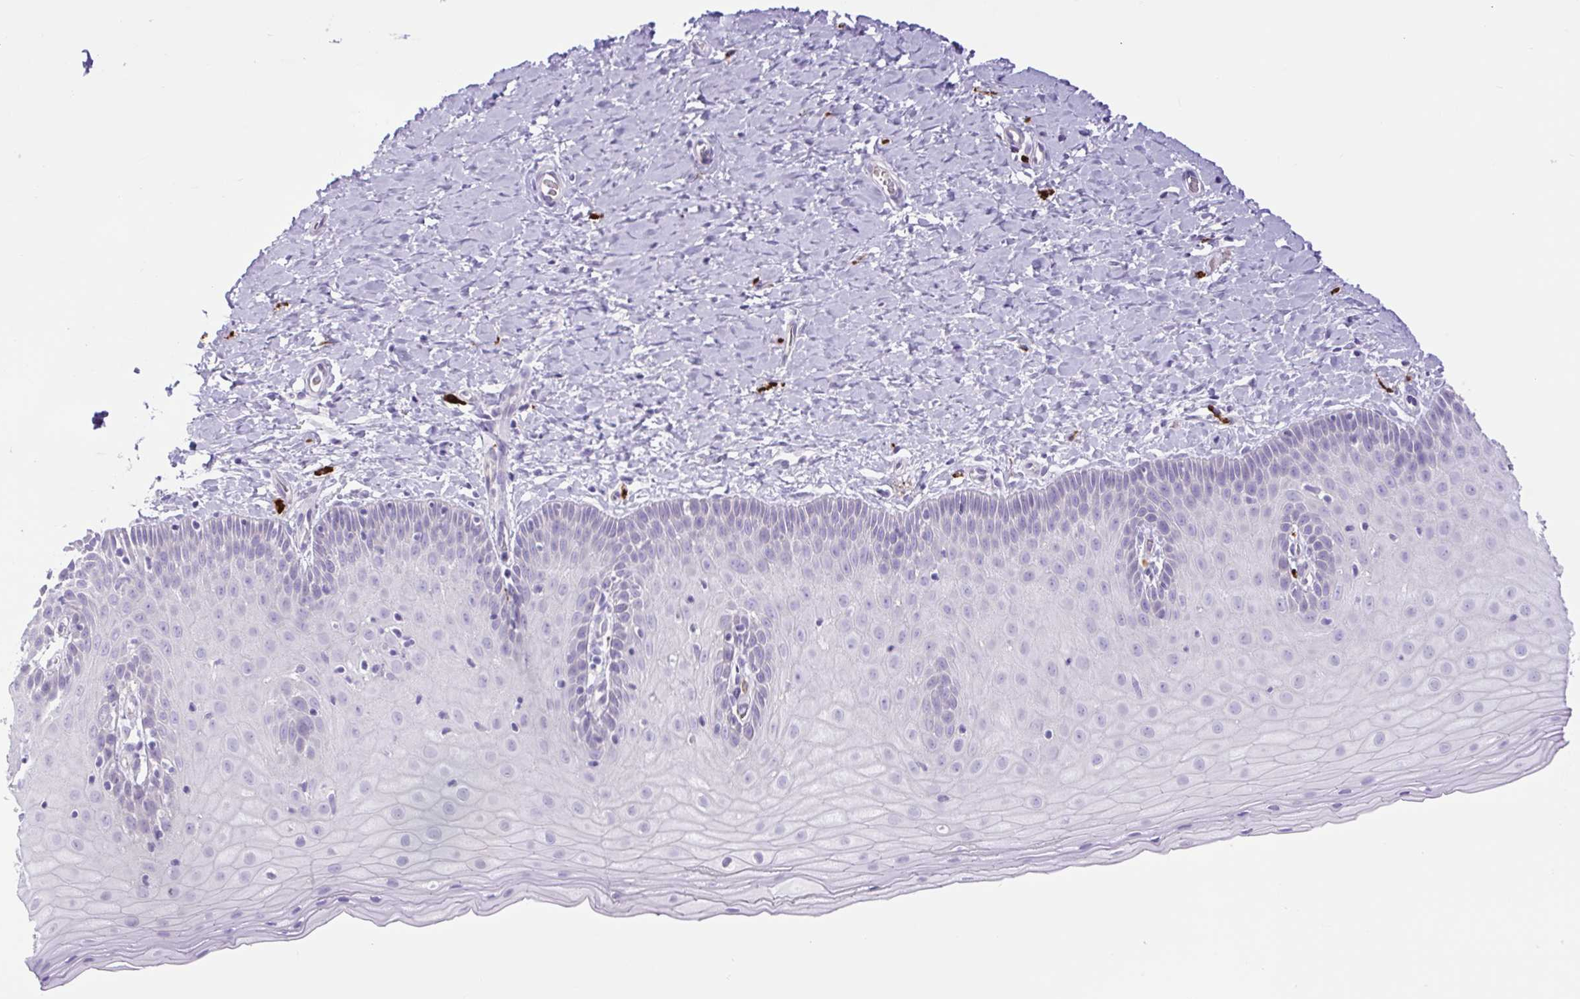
{"staining": {"intensity": "negative", "quantity": "none", "location": "none"}, "tissue": "cervix", "cell_type": "Glandular cells", "image_type": "normal", "snomed": [{"axis": "morphology", "description": "Normal tissue, NOS"}, {"axis": "topography", "description": "Cervix"}], "caption": "This micrograph is of benign cervix stained with immunohistochemistry (IHC) to label a protein in brown with the nuclei are counter-stained blue. There is no positivity in glandular cells.", "gene": "FAM177B", "patient": {"sex": "female", "age": 37}}